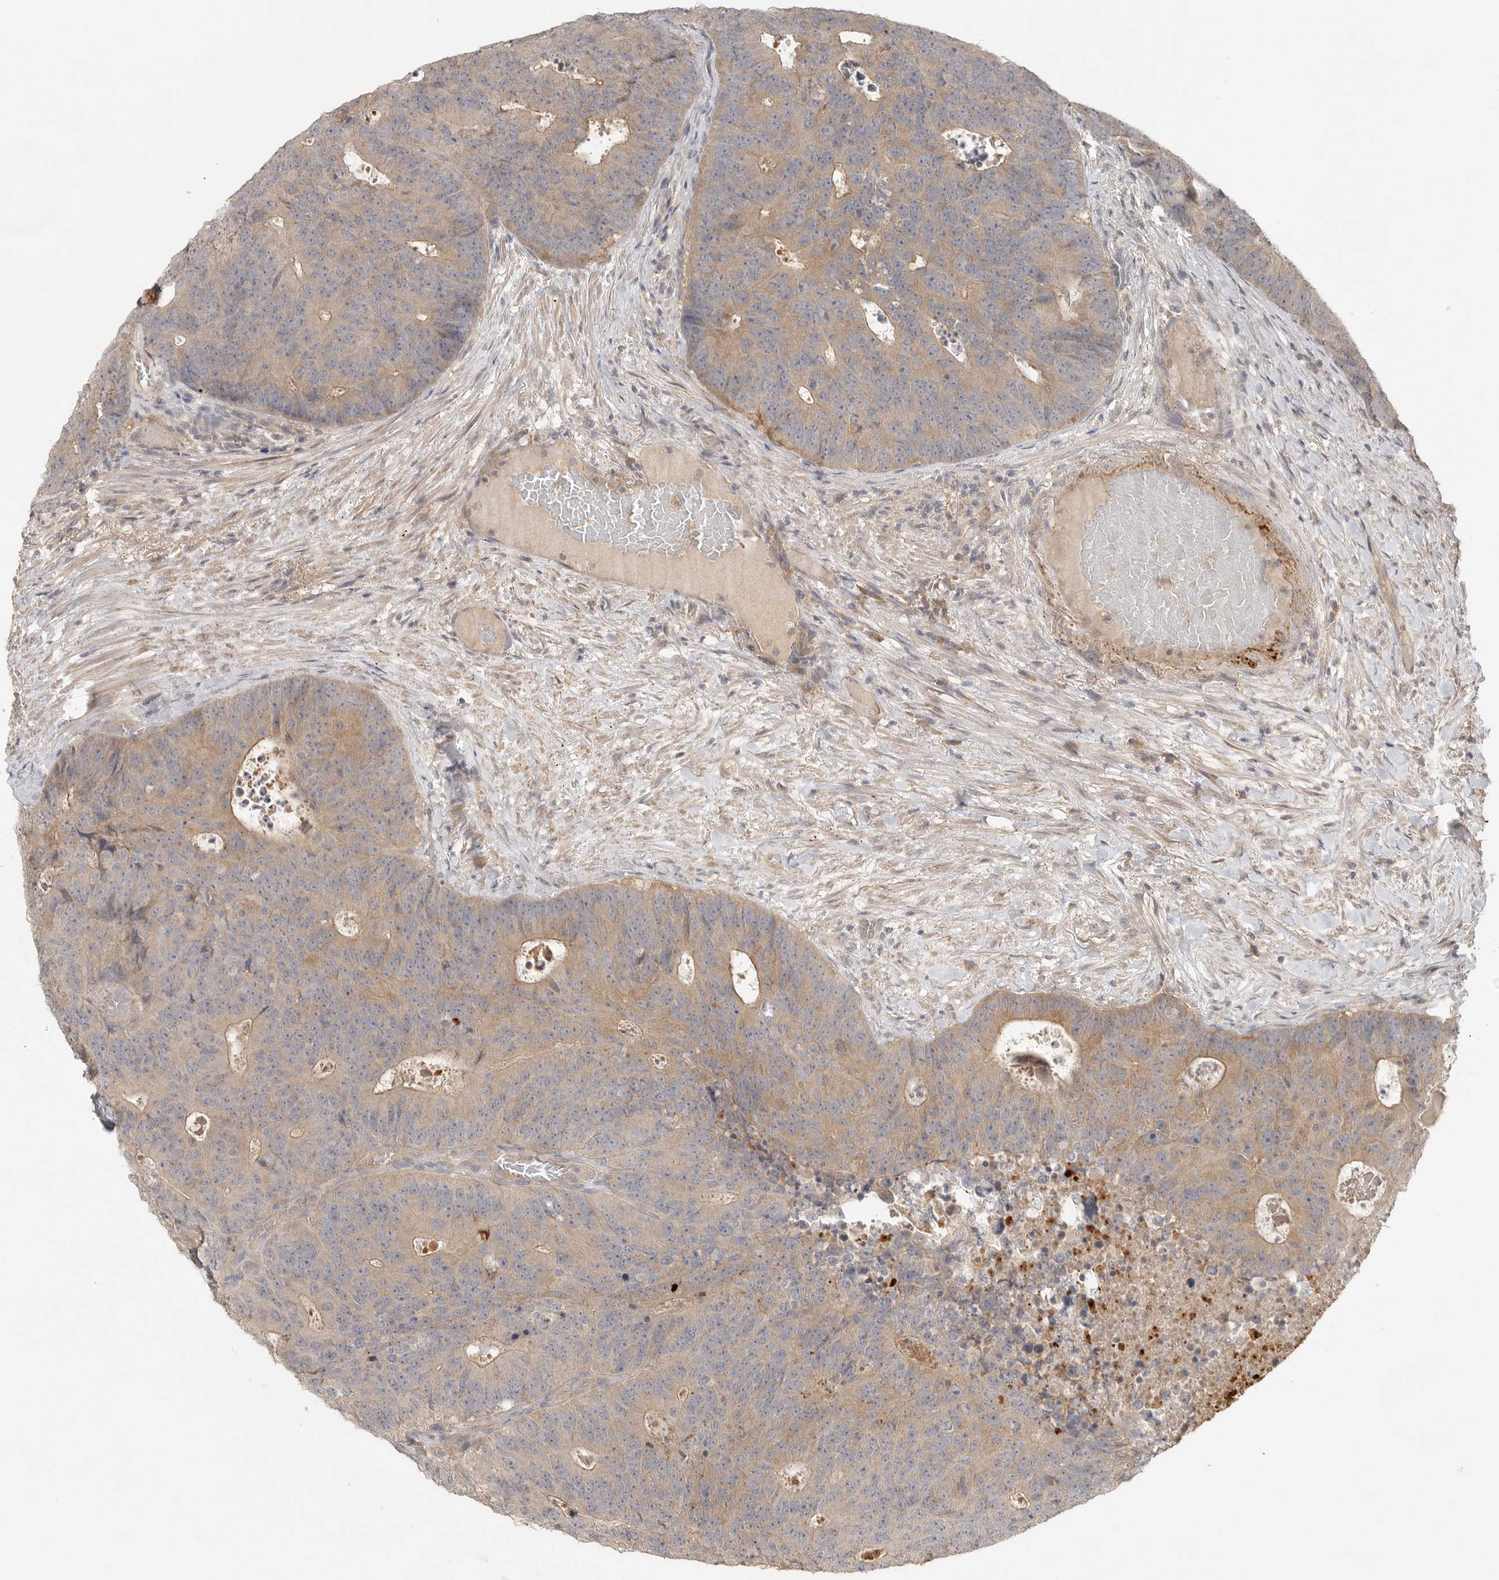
{"staining": {"intensity": "moderate", "quantity": ">75%", "location": "cytoplasmic/membranous"}, "tissue": "colorectal cancer", "cell_type": "Tumor cells", "image_type": "cancer", "snomed": [{"axis": "morphology", "description": "Adenocarcinoma, NOS"}, {"axis": "topography", "description": "Colon"}], "caption": "The immunohistochemical stain shows moderate cytoplasmic/membranous expression in tumor cells of colorectal cancer (adenocarcinoma) tissue.", "gene": "HDAC6", "patient": {"sex": "male", "age": 87}}